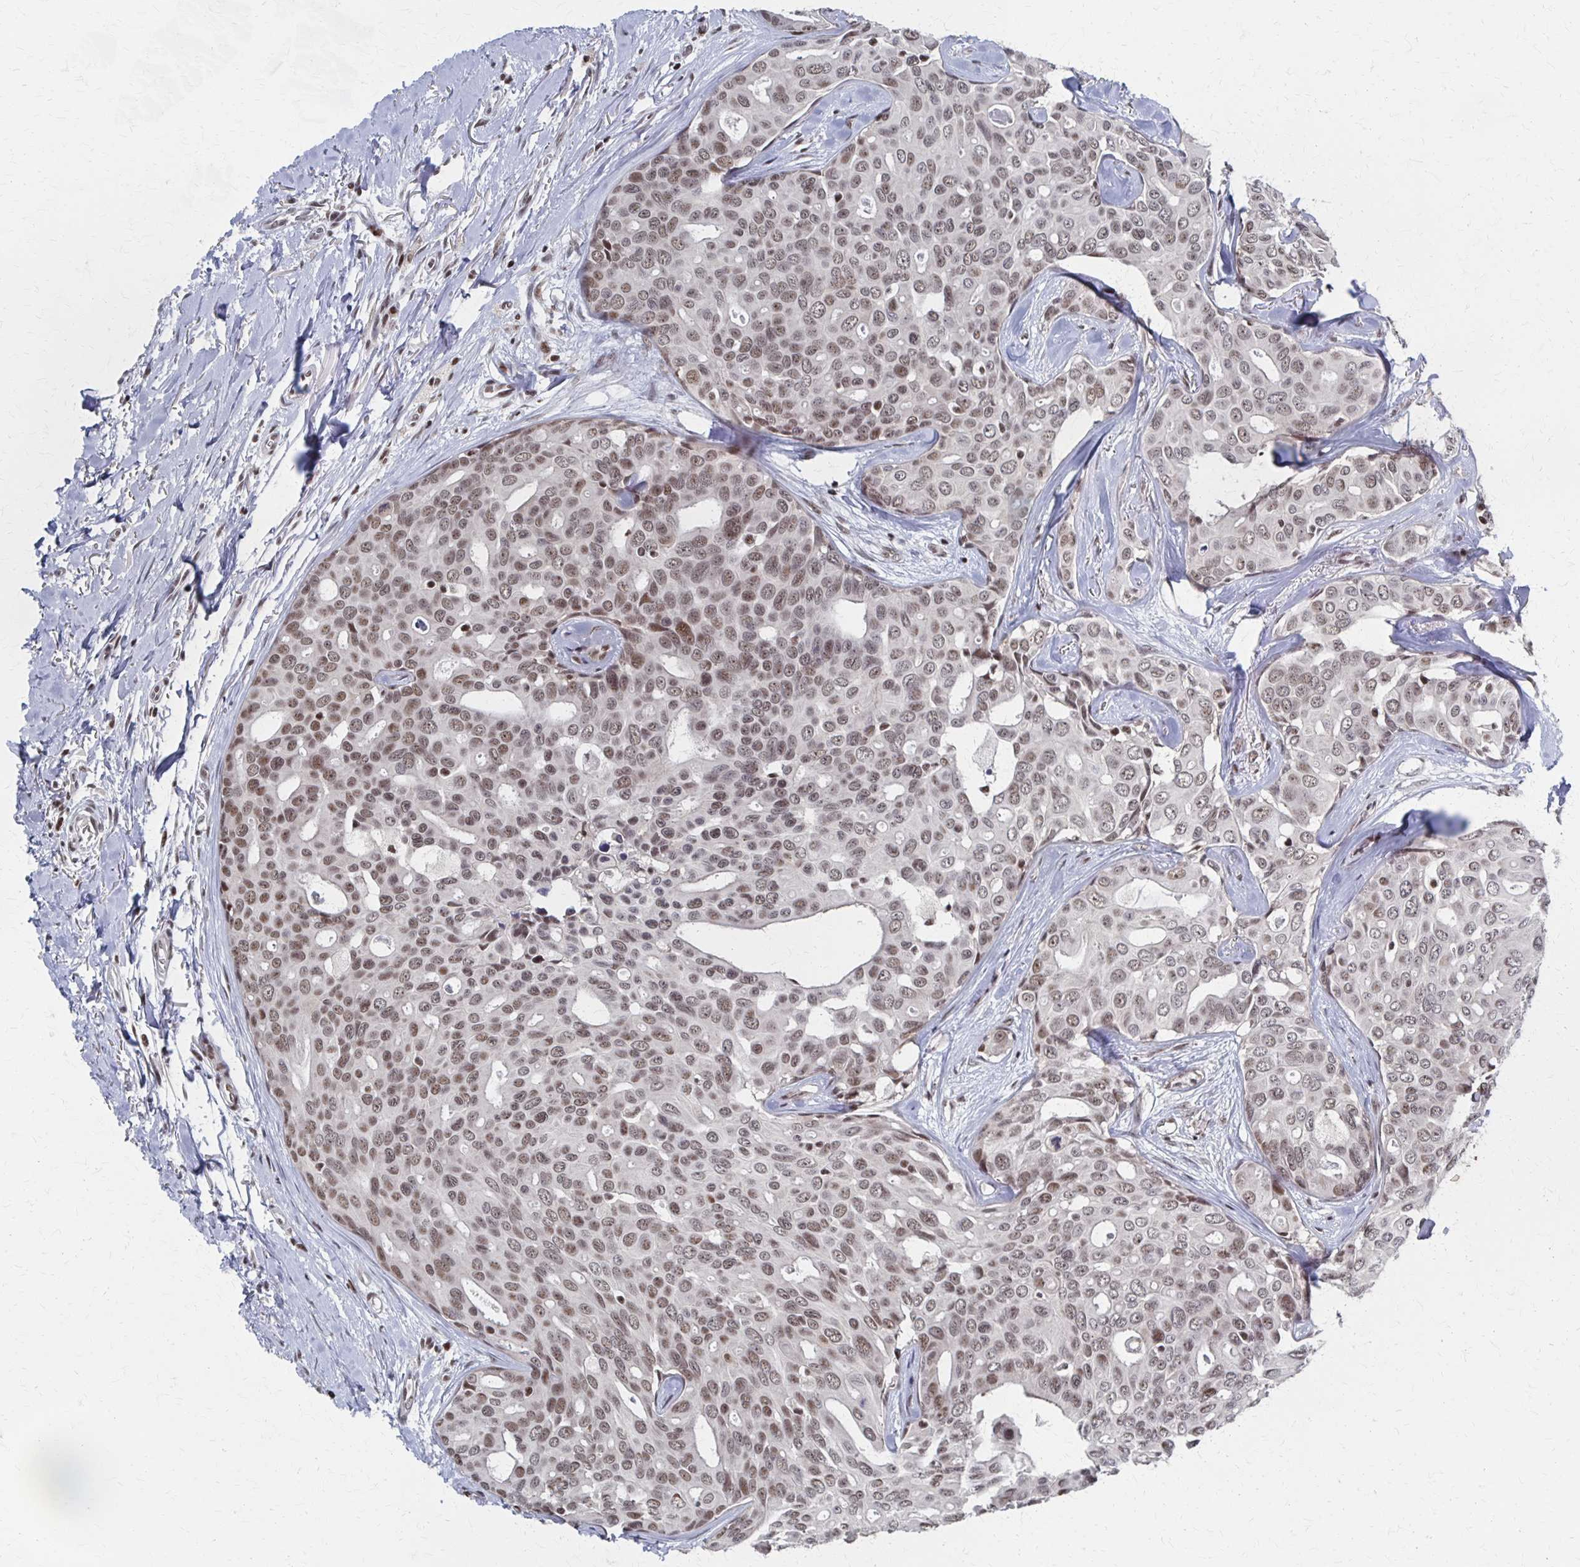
{"staining": {"intensity": "moderate", "quantity": ">75%", "location": "nuclear"}, "tissue": "breast cancer", "cell_type": "Tumor cells", "image_type": "cancer", "snomed": [{"axis": "morphology", "description": "Duct carcinoma"}, {"axis": "topography", "description": "Breast"}], "caption": "Infiltrating ductal carcinoma (breast) was stained to show a protein in brown. There is medium levels of moderate nuclear expression in approximately >75% of tumor cells.", "gene": "GTF2B", "patient": {"sex": "female", "age": 54}}